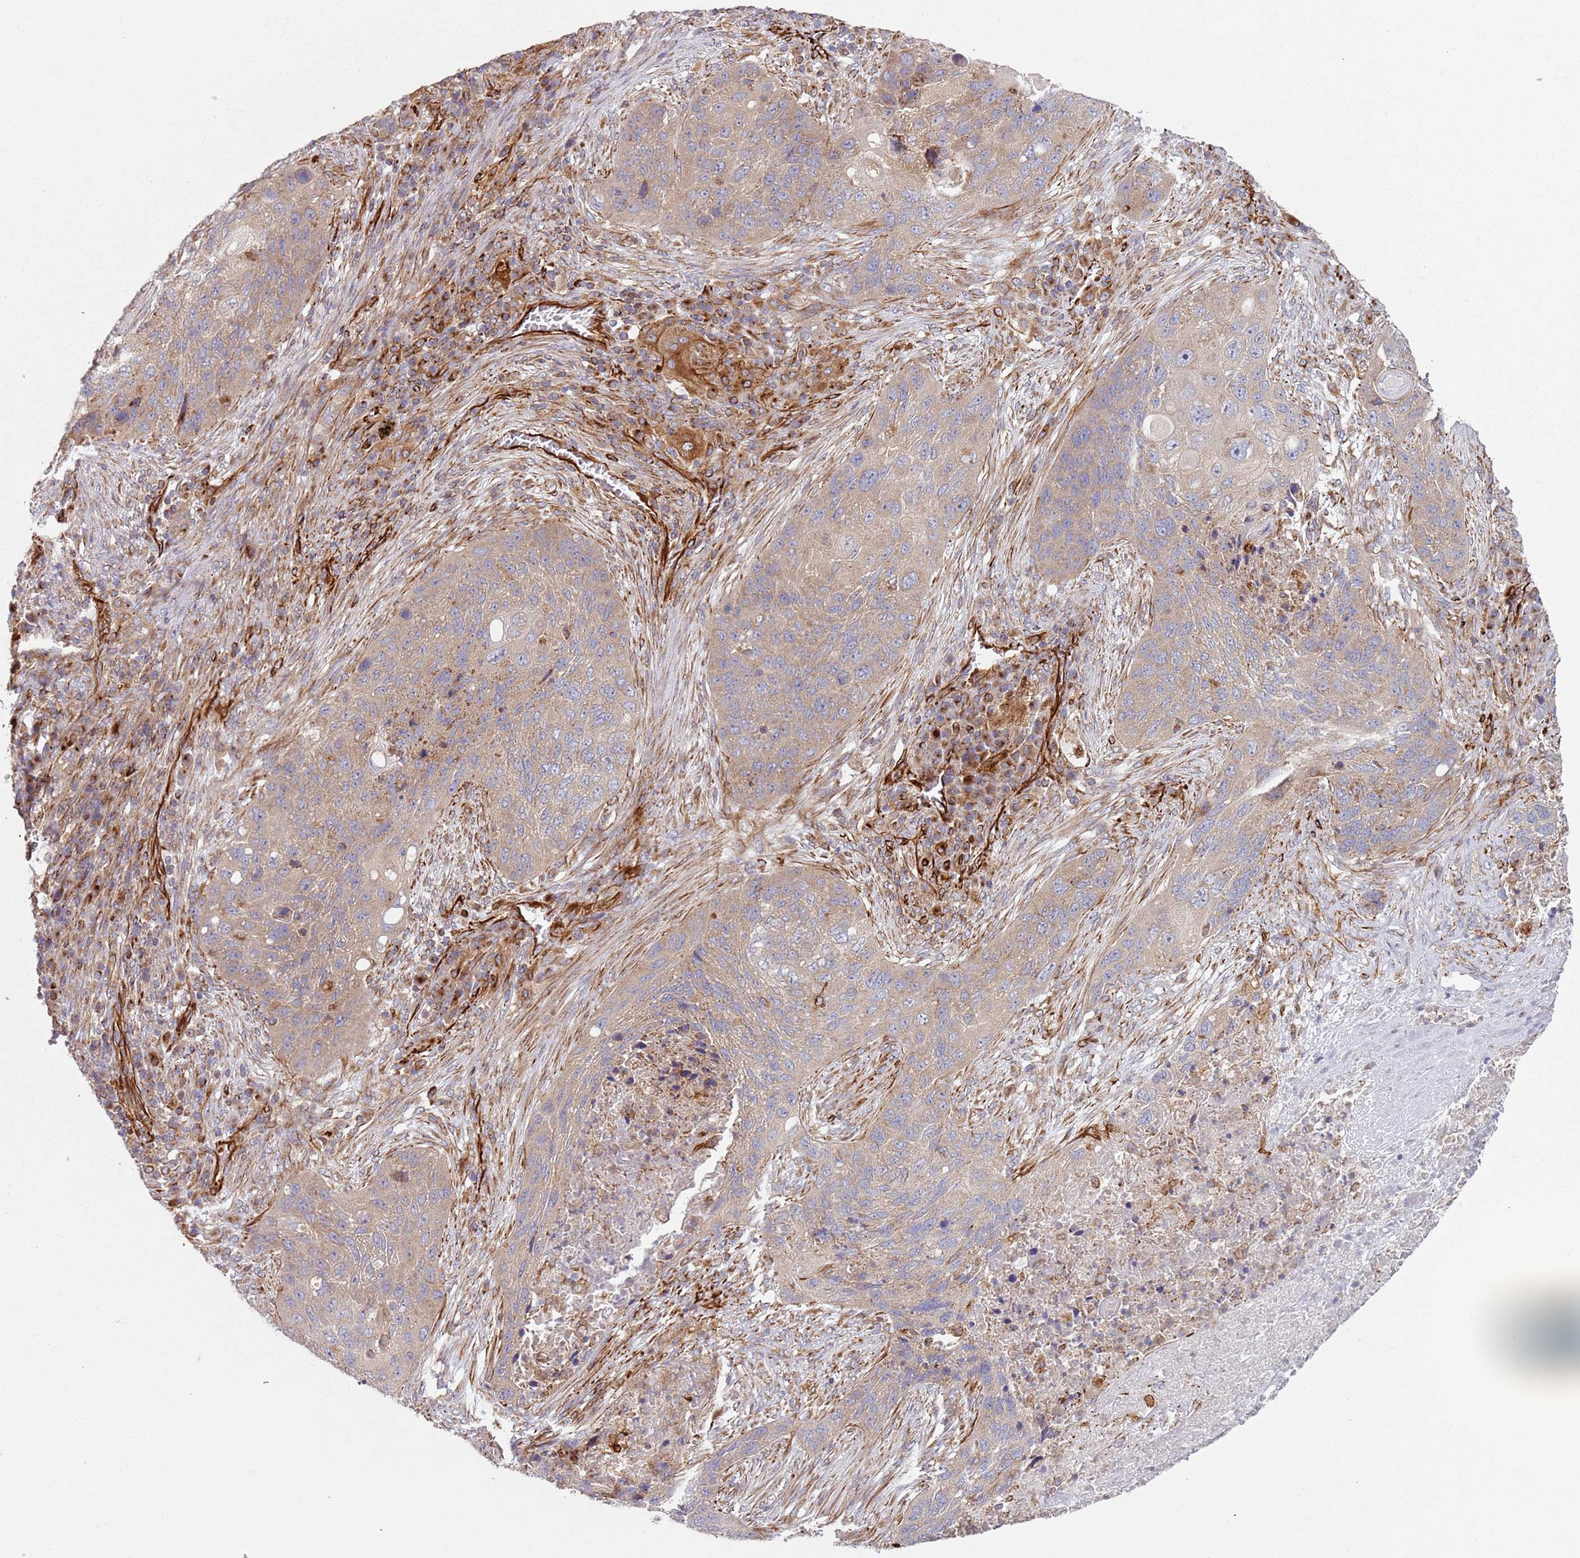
{"staining": {"intensity": "weak", "quantity": ">75%", "location": "cytoplasmic/membranous"}, "tissue": "lung cancer", "cell_type": "Tumor cells", "image_type": "cancer", "snomed": [{"axis": "morphology", "description": "Squamous cell carcinoma, NOS"}, {"axis": "topography", "description": "Lung"}], "caption": "Human lung cancer (squamous cell carcinoma) stained for a protein (brown) shows weak cytoplasmic/membranous positive expression in about >75% of tumor cells.", "gene": "SNAPIN", "patient": {"sex": "female", "age": 63}}